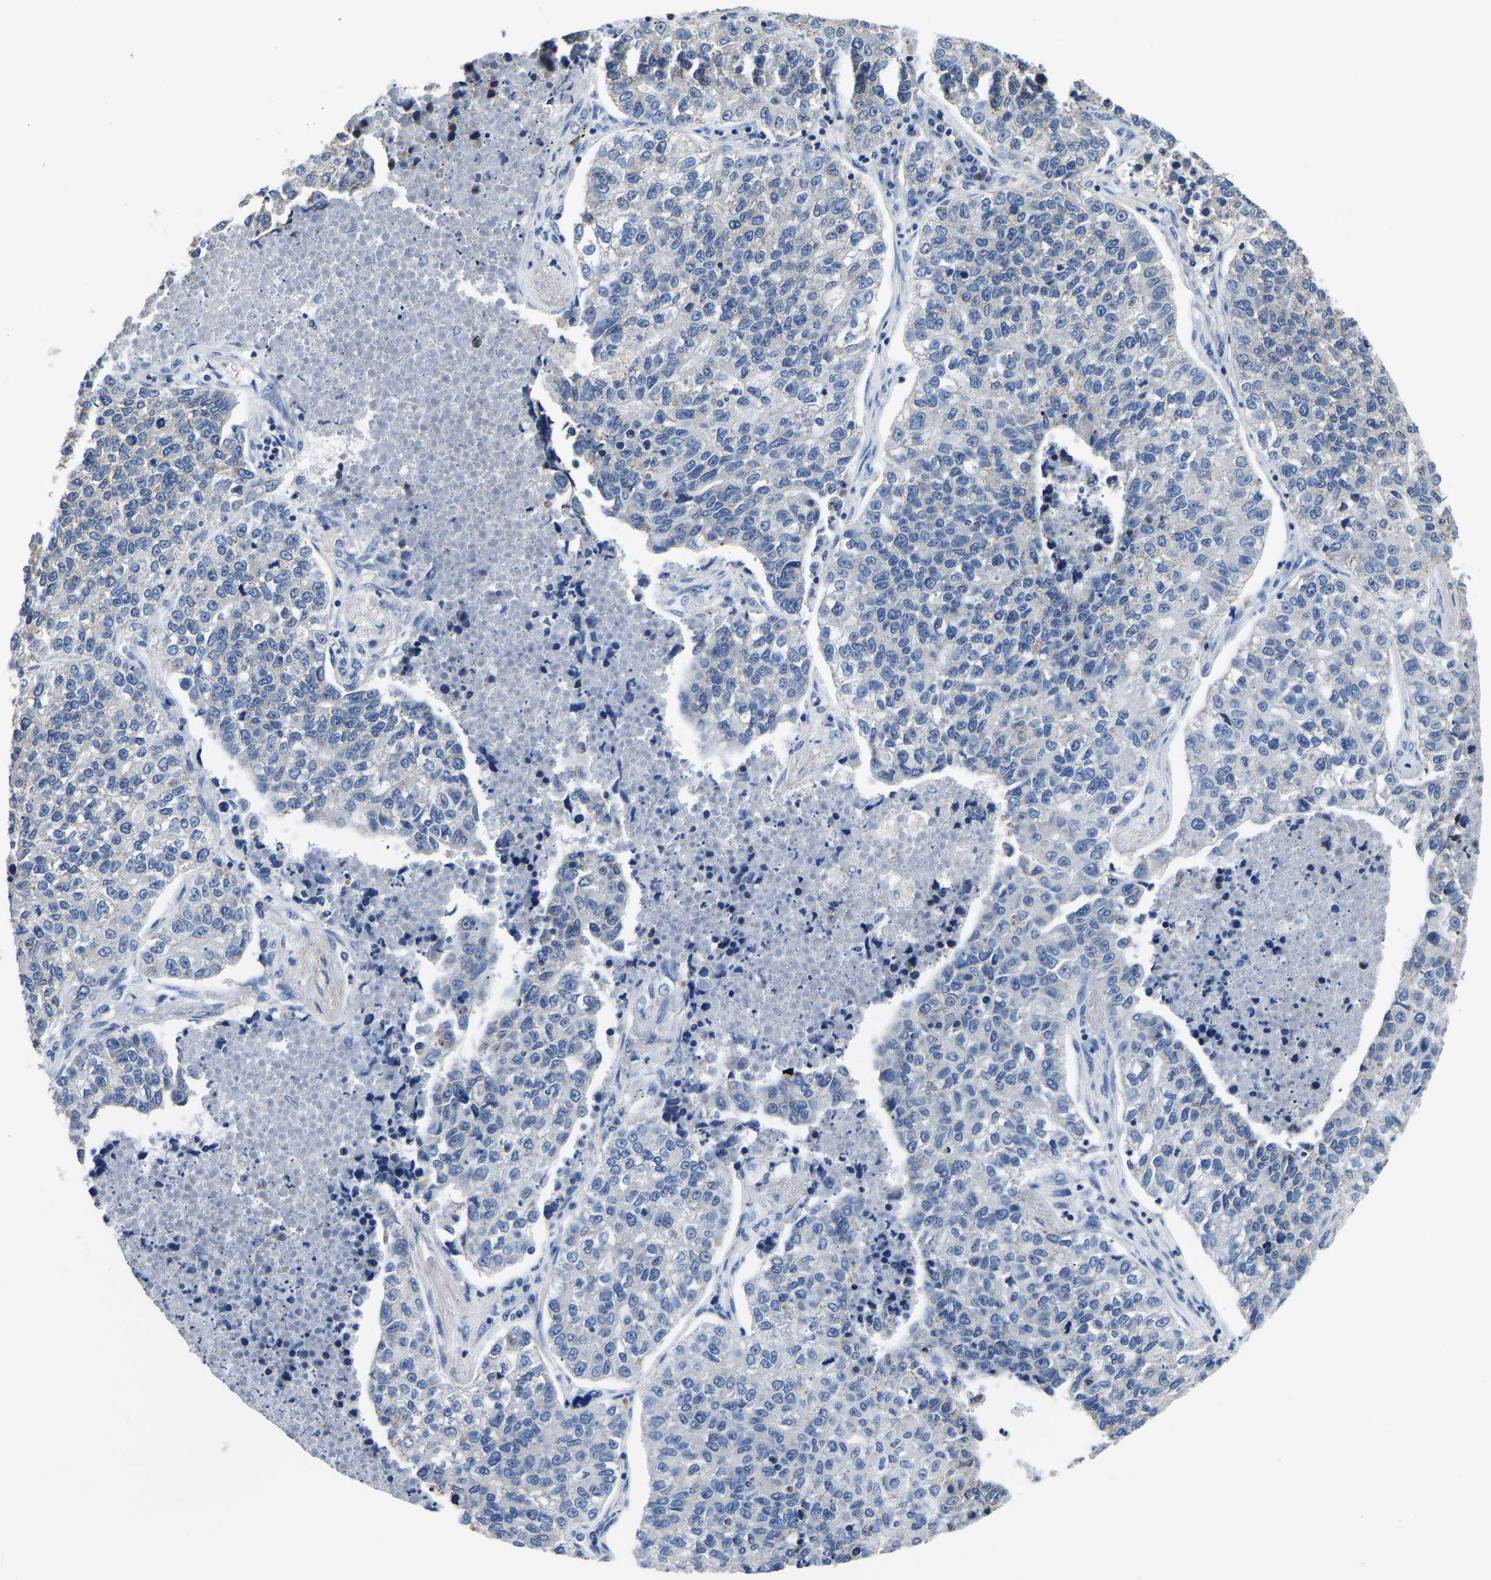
{"staining": {"intensity": "negative", "quantity": "none", "location": "none"}, "tissue": "lung cancer", "cell_type": "Tumor cells", "image_type": "cancer", "snomed": [{"axis": "morphology", "description": "Adenocarcinoma, NOS"}, {"axis": "topography", "description": "Lung"}], "caption": "The micrograph shows no staining of tumor cells in lung cancer (adenocarcinoma).", "gene": "FGD5", "patient": {"sex": "male", "age": 49}}